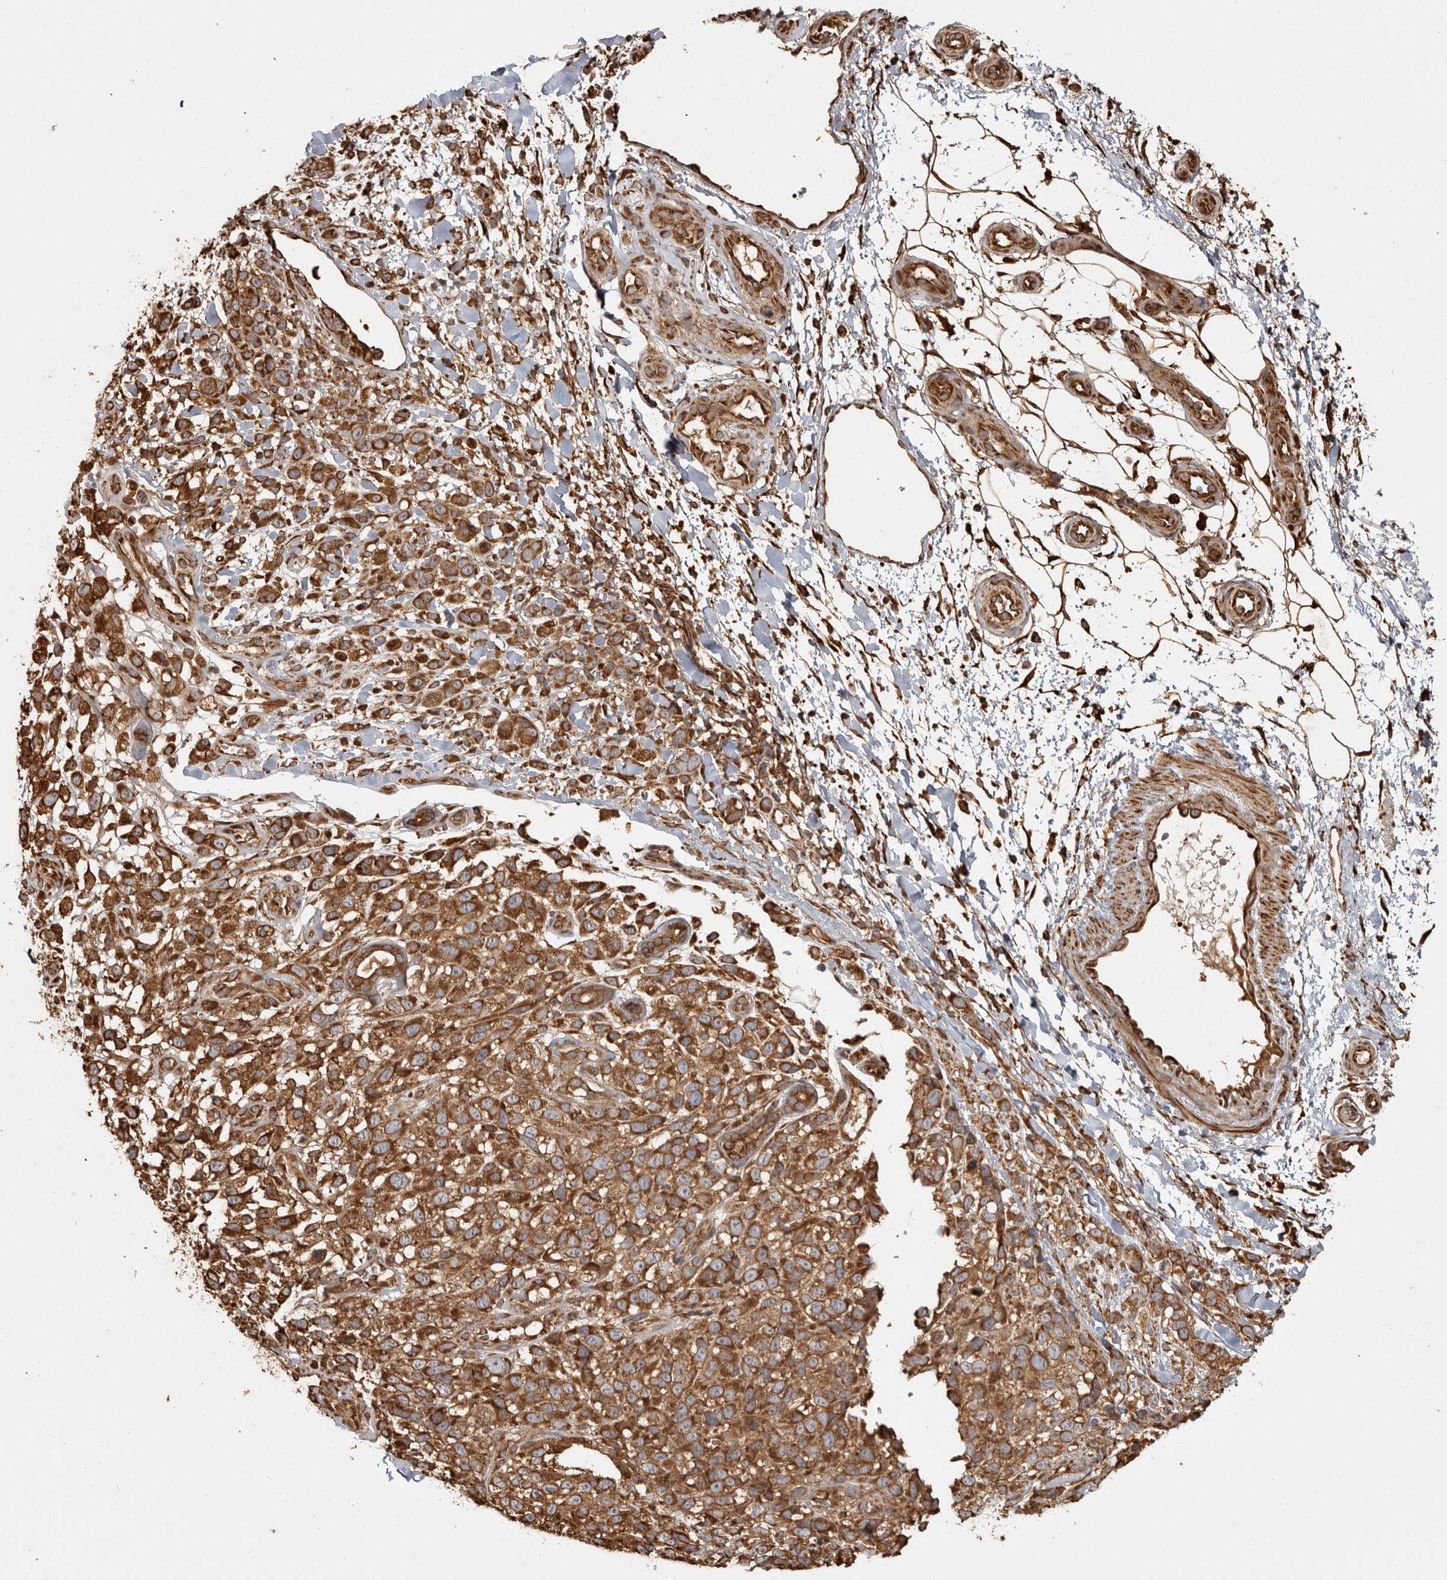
{"staining": {"intensity": "strong", "quantity": ">75%", "location": "cytoplasmic/membranous"}, "tissue": "melanoma", "cell_type": "Tumor cells", "image_type": "cancer", "snomed": [{"axis": "morphology", "description": "Malignant melanoma, Metastatic site"}, {"axis": "topography", "description": "Skin"}], "caption": "Protein analysis of melanoma tissue displays strong cytoplasmic/membranous staining in approximately >75% of tumor cells. The protein is shown in brown color, while the nuclei are stained blue.", "gene": "CAMSAP2", "patient": {"sex": "female", "age": 72}}